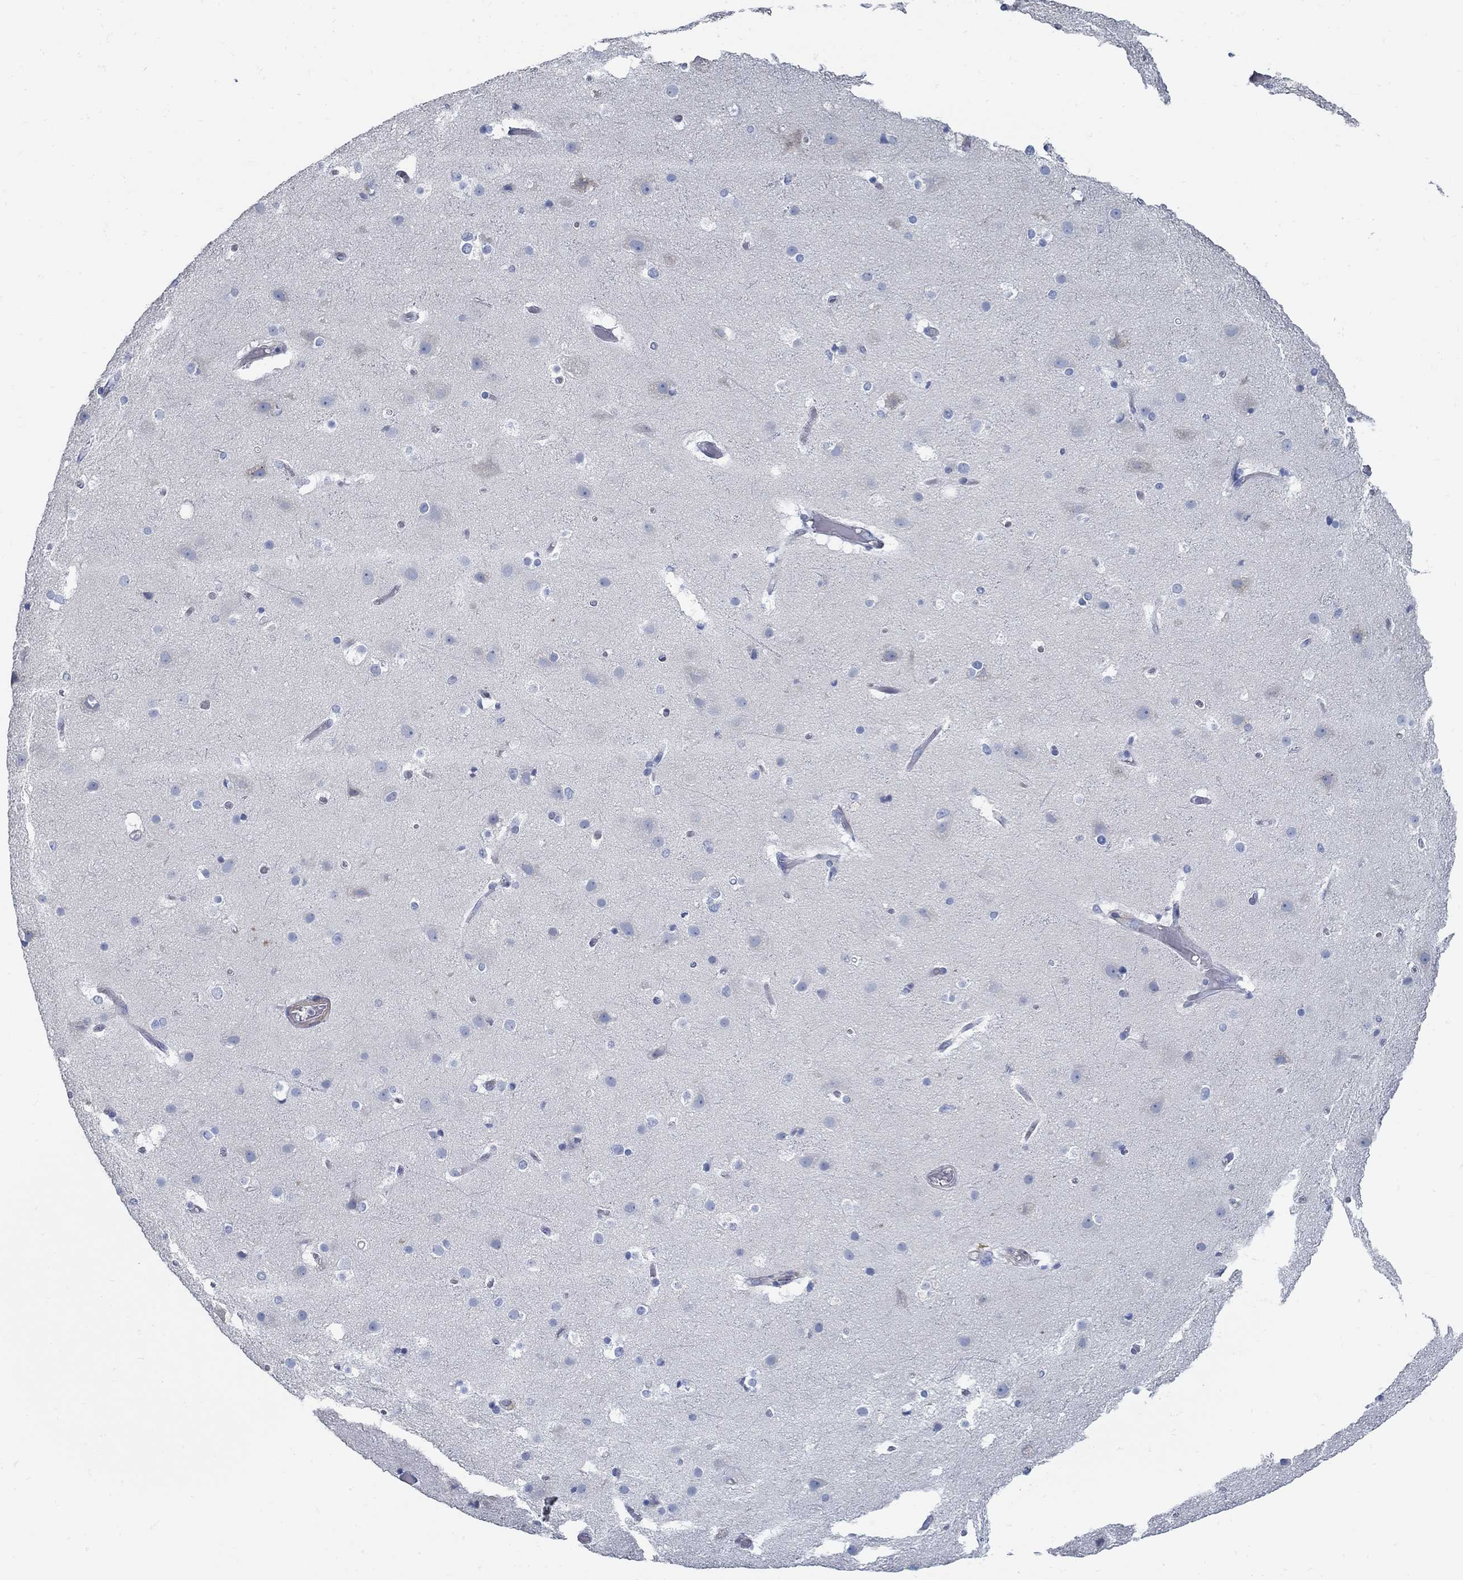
{"staining": {"intensity": "negative", "quantity": "none", "location": "none"}, "tissue": "cerebral cortex", "cell_type": "Endothelial cells", "image_type": "normal", "snomed": [{"axis": "morphology", "description": "Normal tissue, NOS"}, {"axis": "topography", "description": "Cerebral cortex"}], "caption": "This is an immunohistochemistry histopathology image of normal human cerebral cortex. There is no staining in endothelial cells.", "gene": "C15orf39", "patient": {"sex": "female", "age": 52}}